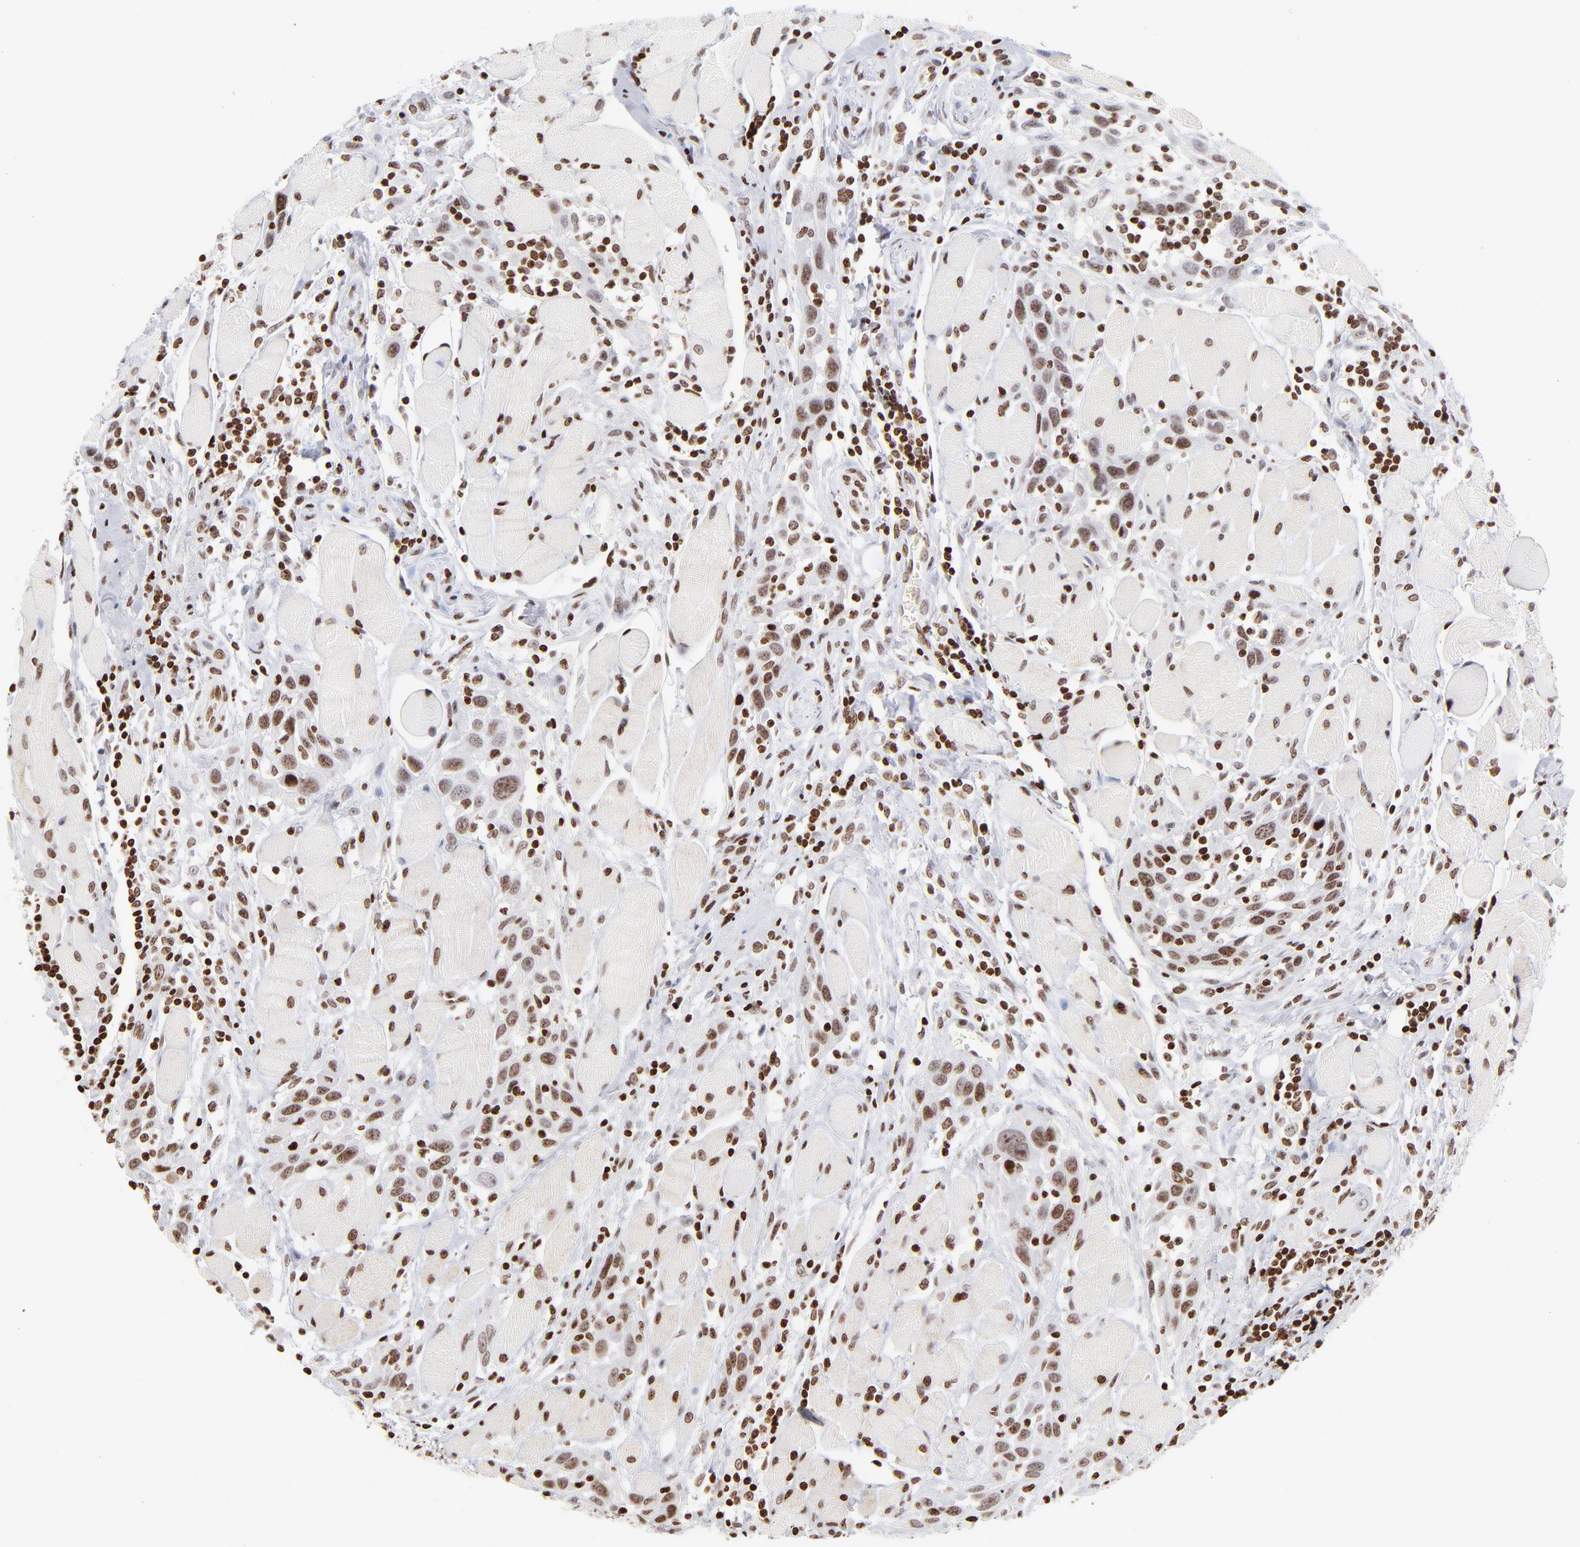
{"staining": {"intensity": "moderate", "quantity": ">75%", "location": "nuclear"}, "tissue": "head and neck cancer", "cell_type": "Tumor cells", "image_type": "cancer", "snomed": [{"axis": "morphology", "description": "Squamous cell carcinoma, NOS"}, {"axis": "topography", "description": "Oral tissue"}, {"axis": "topography", "description": "Head-Neck"}], "caption": "Protein expression analysis of head and neck squamous cell carcinoma exhibits moderate nuclear positivity in approximately >75% of tumor cells. (DAB (3,3'-diaminobenzidine) IHC, brown staining for protein, blue staining for nuclei).", "gene": "RTL4", "patient": {"sex": "female", "age": 50}}